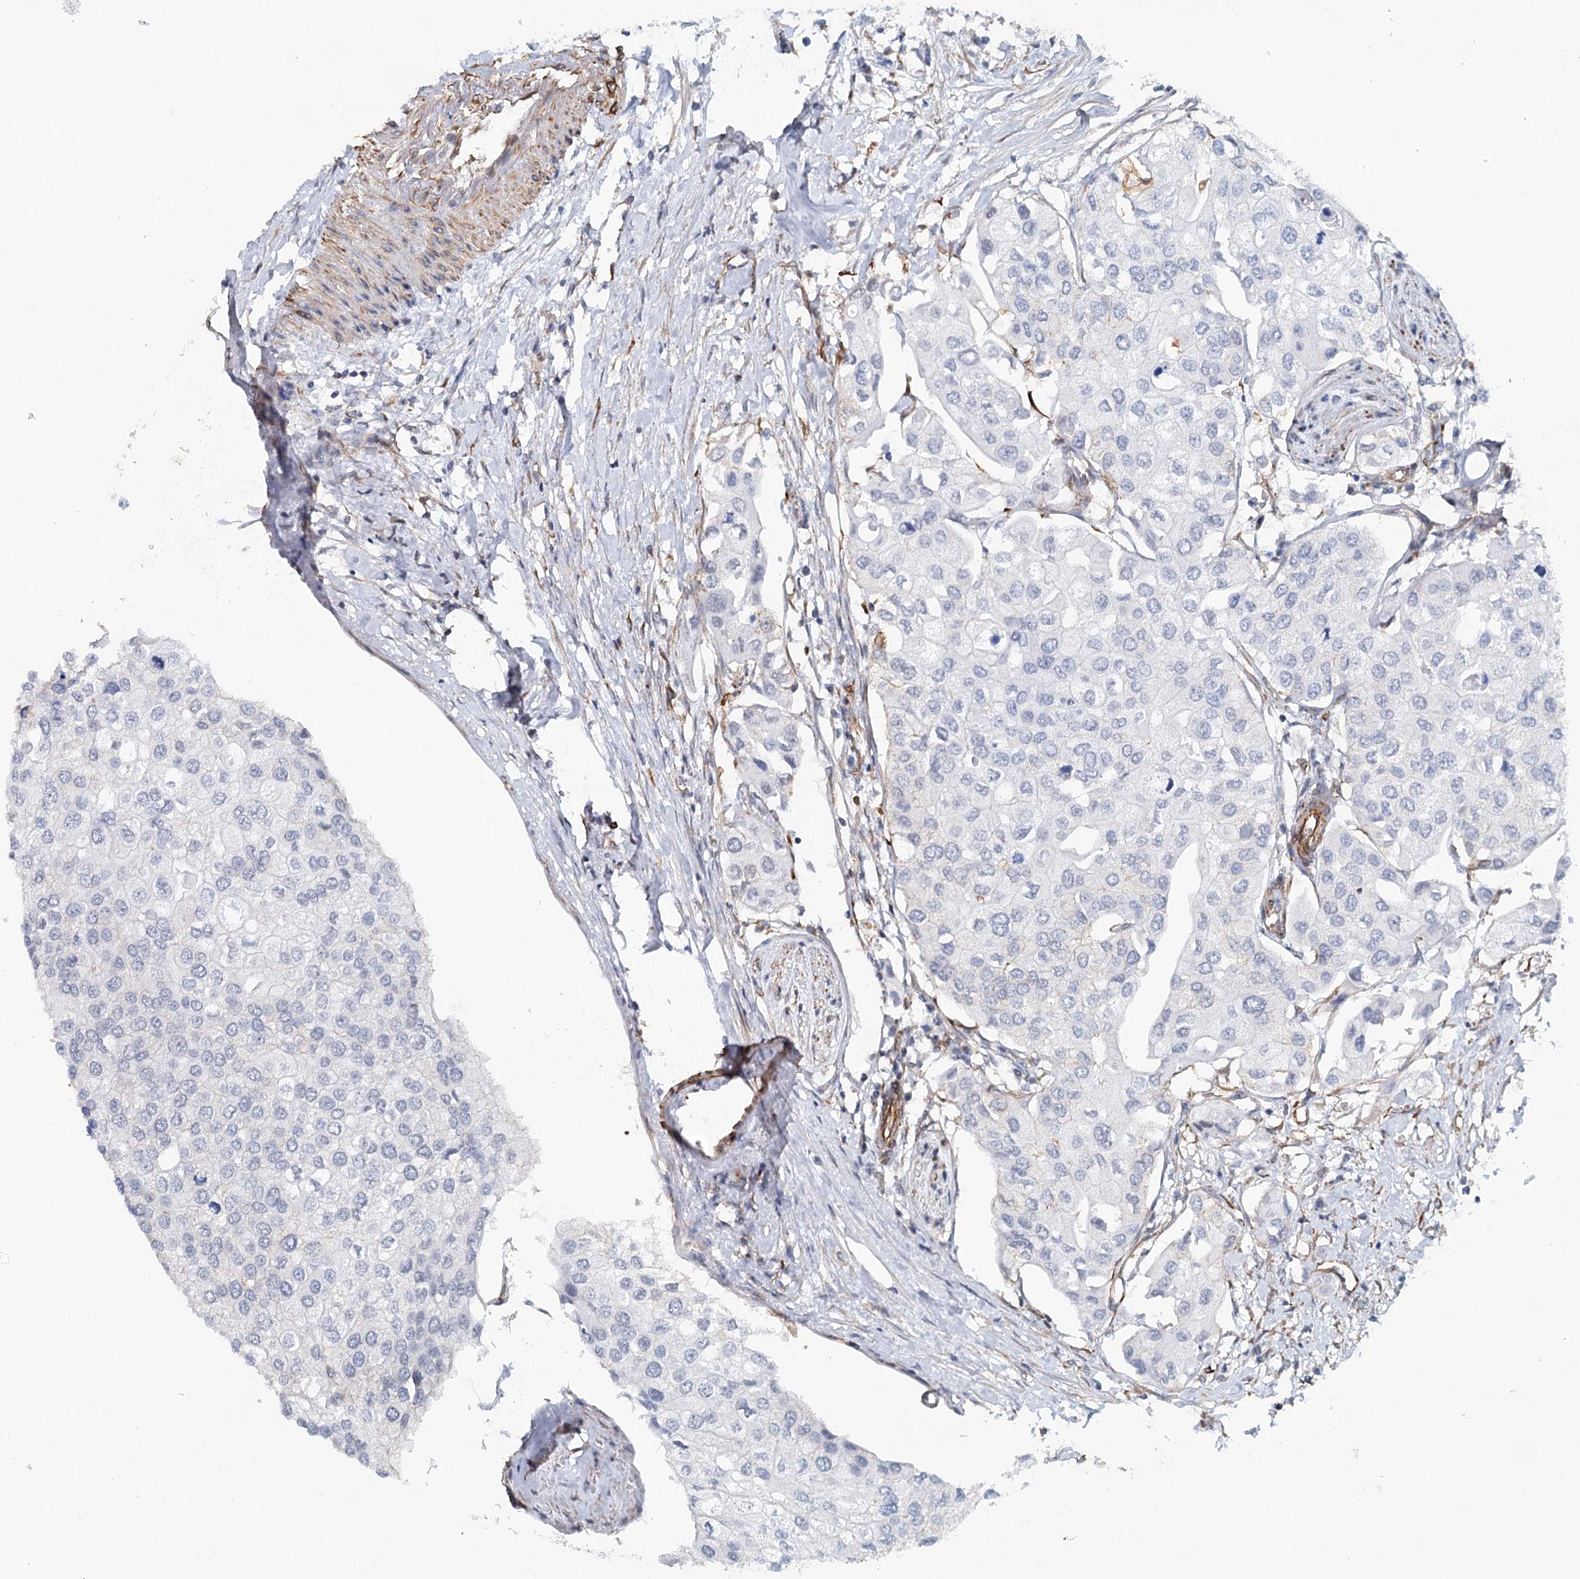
{"staining": {"intensity": "negative", "quantity": "none", "location": "none"}, "tissue": "urothelial cancer", "cell_type": "Tumor cells", "image_type": "cancer", "snomed": [{"axis": "morphology", "description": "Urothelial carcinoma, High grade"}, {"axis": "topography", "description": "Urinary bladder"}], "caption": "A micrograph of high-grade urothelial carcinoma stained for a protein exhibits no brown staining in tumor cells.", "gene": "SYNPO", "patient": {"sex": "male", "age": 64}}